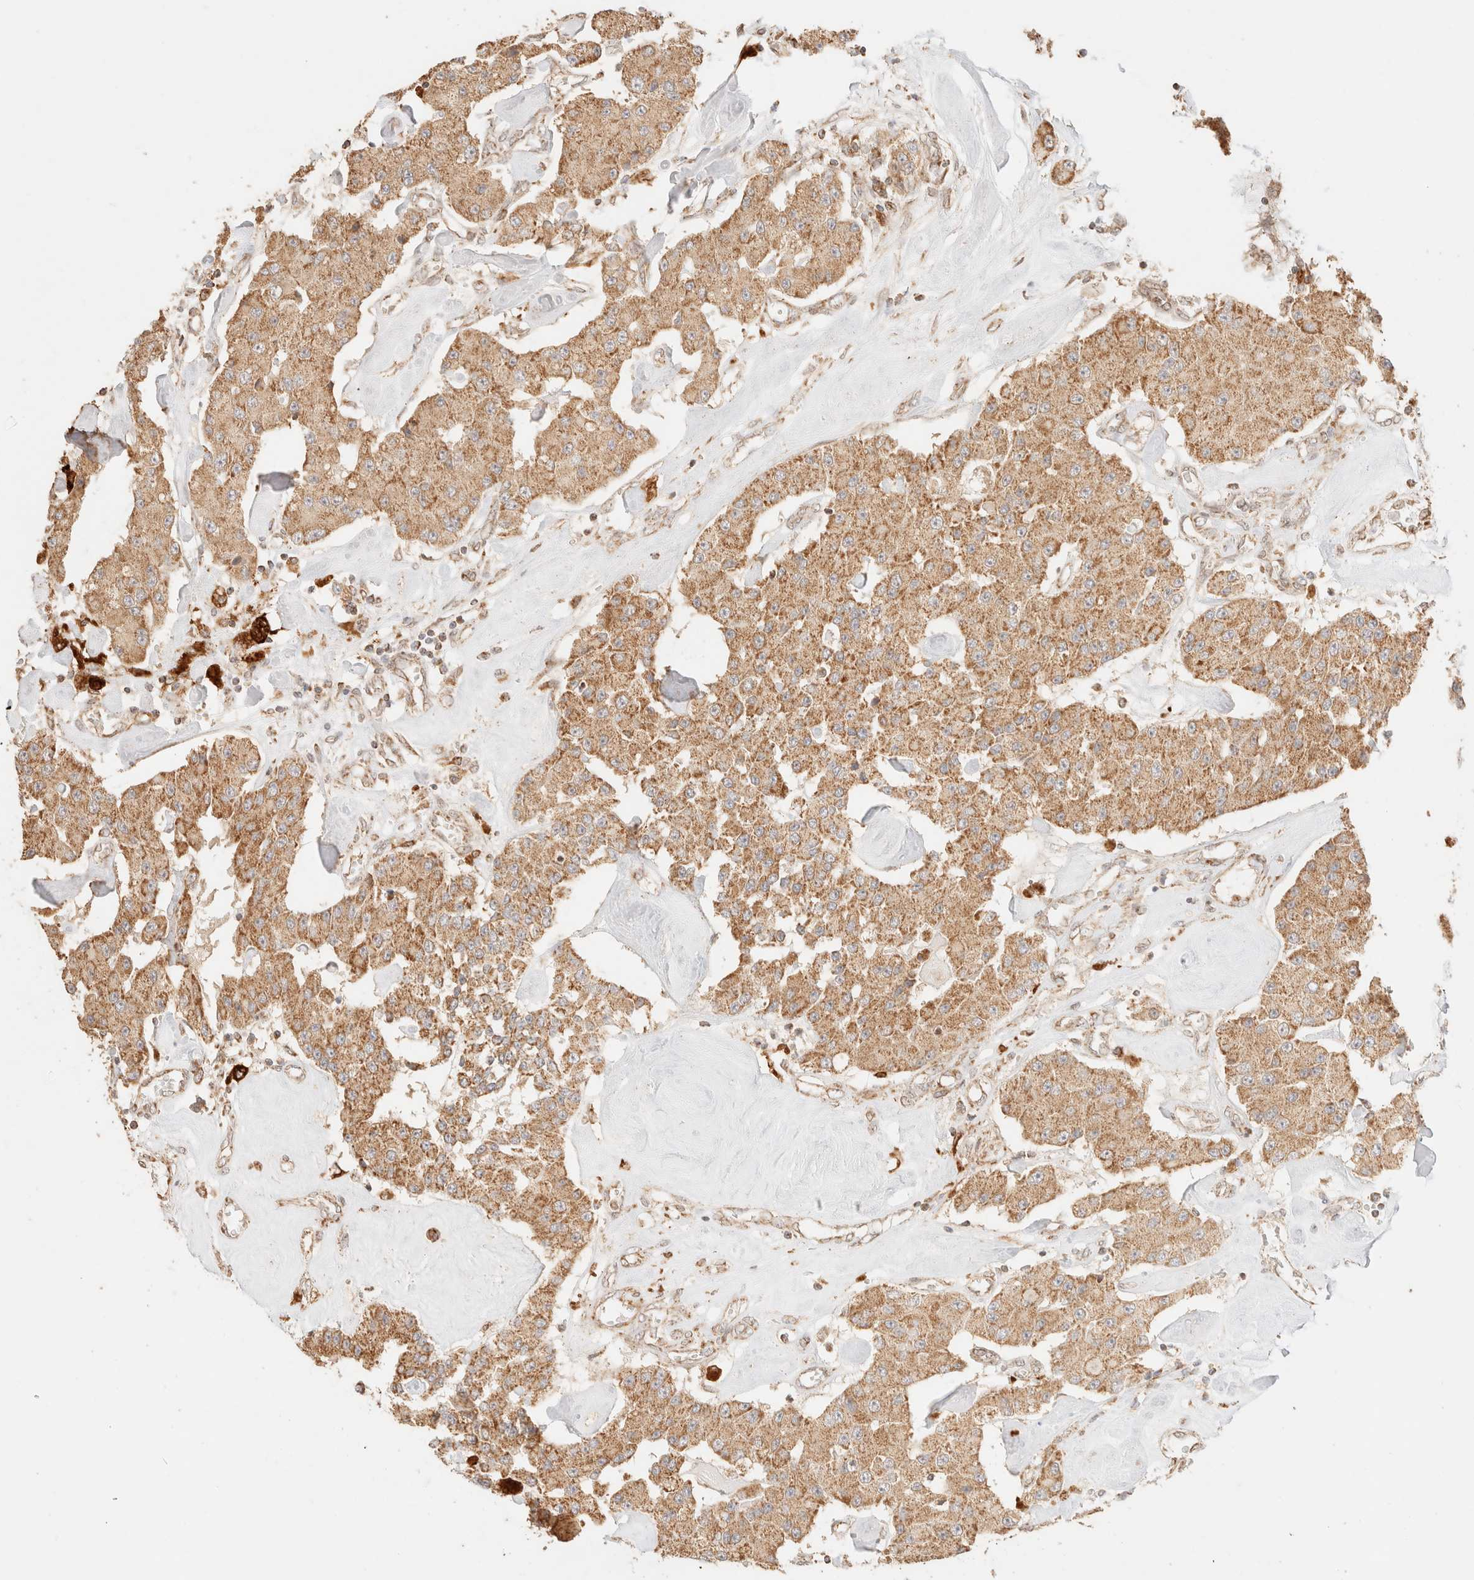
{"staining": {"intensity": "moderate", "quantity": ">75%", "location": "cytoplasmic/membranous"}, "tissue": "carcinoid", "cell_type": "Tumor cells", "image_type": "cancer", "snomed": [{"axis": "morphology", "description": "Carcinoid, malignant, NOS"}, {"axis": "topography", "description": "Pancreas"}], "caption": "An image of carcinoid stained for a protein shows moderate cytoplasmic/membranous brown staining in tumor cells. Nuclei are stained in blue.", "gene": "TACO1", "patient": {"sex": "male", "age": 41}}